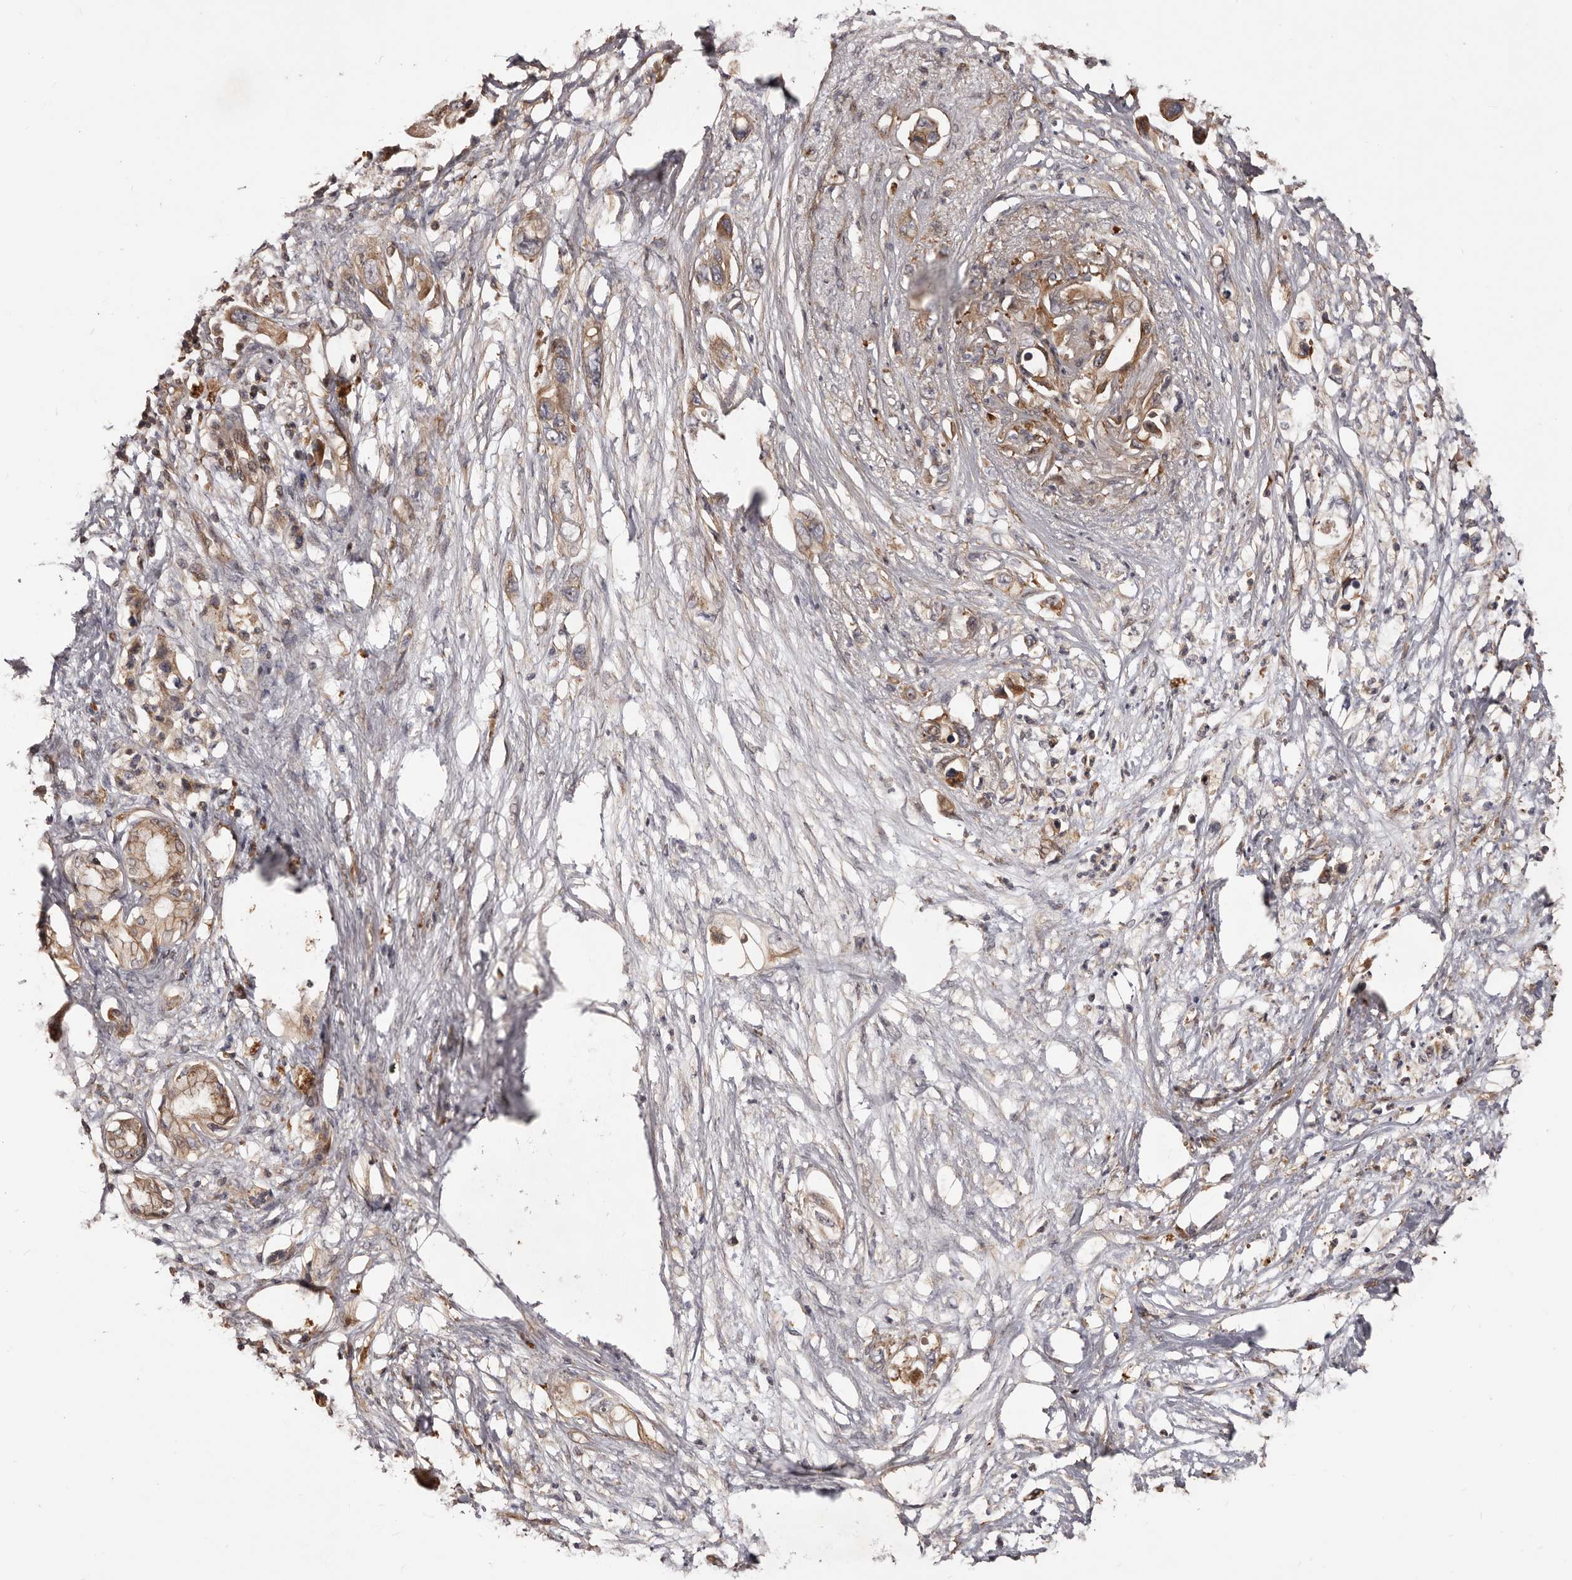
{"staining": {"intensity": "moderate", "quantity": ">75%", "location": "cytoplasmic/membranous"}, "tissue": "pancreatic cancer", "cell_type": "Tumor cells", "image_type": "cancer", "snomed": [{"axis": "morphology", "description": "Adenocarcinoma, NOS"}, {"axis": "topography", "description": "Pancreas"}], "caption": "Pancreatic adenocarcinoma stained with IHC exhibits moderate cytoplasmic/membranous positivity in about >75% of tumor cells. The protein of interest is stained brown, and the nuclei are stained in blue (DAB IHC with brightfield microscopy, high magnification).", "gene": "GTPBP1", "patient": {"sex": "male", "age": 66}}